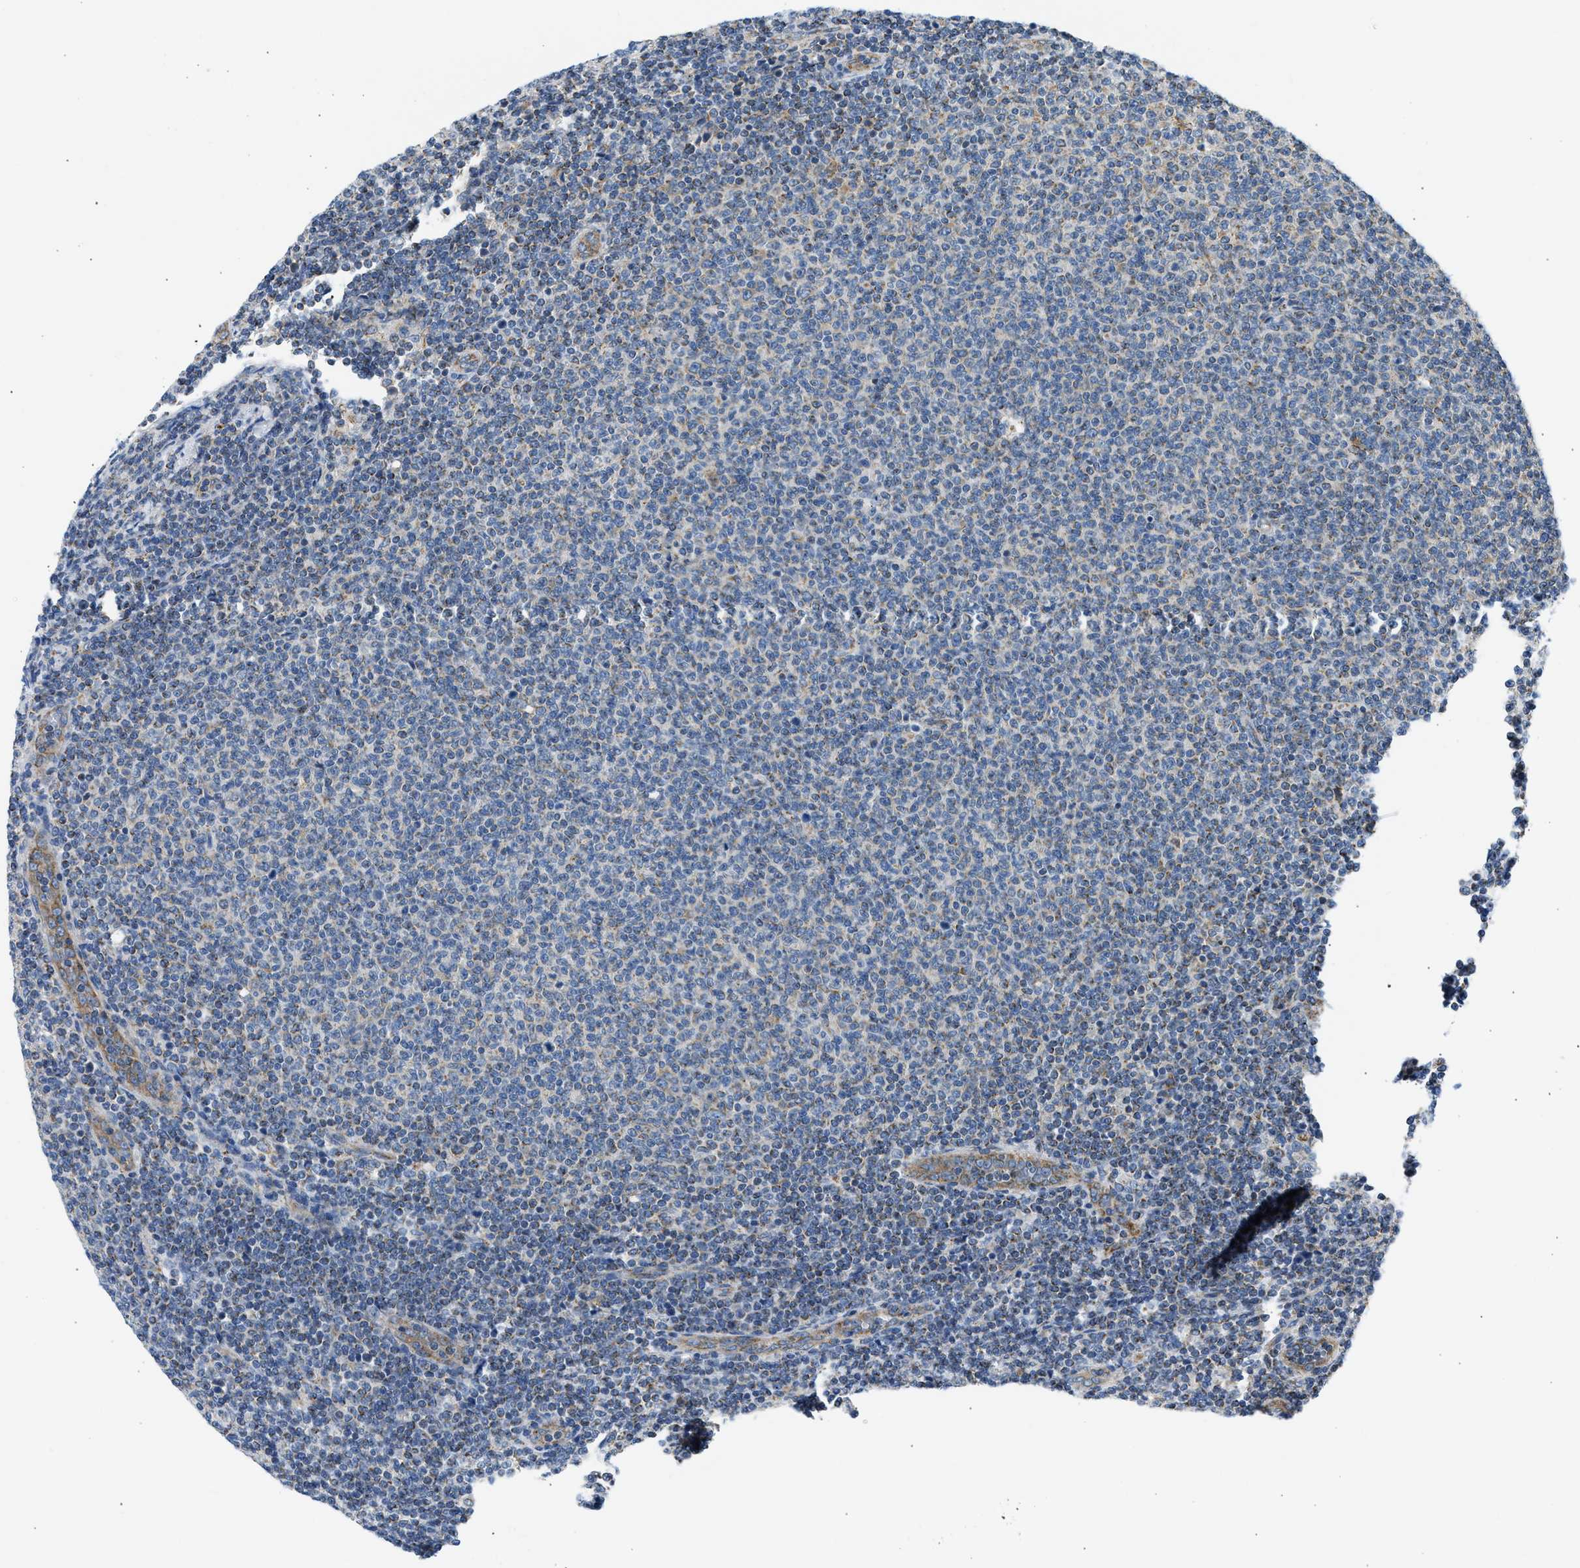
{"staining": {"intensity": "weak", "quantity": "<25%", "location": "cytoplasmic/membranous"}, "tissue": "lymphoma", "cell_type": "Tumor cells", "image_type": "cancer", "snomed": [{"axis": "morphology", "description": "Malignant lymphoma, non-Hodgkin's type, Low grade"}, {"axis": "topography", "description": "Lymph node"}], "caption": "Tumor cells are negative for brown protein staining in lymphoma.", "gene": "CAMKK2", "patient": {"sex": "male", "age": 66}}